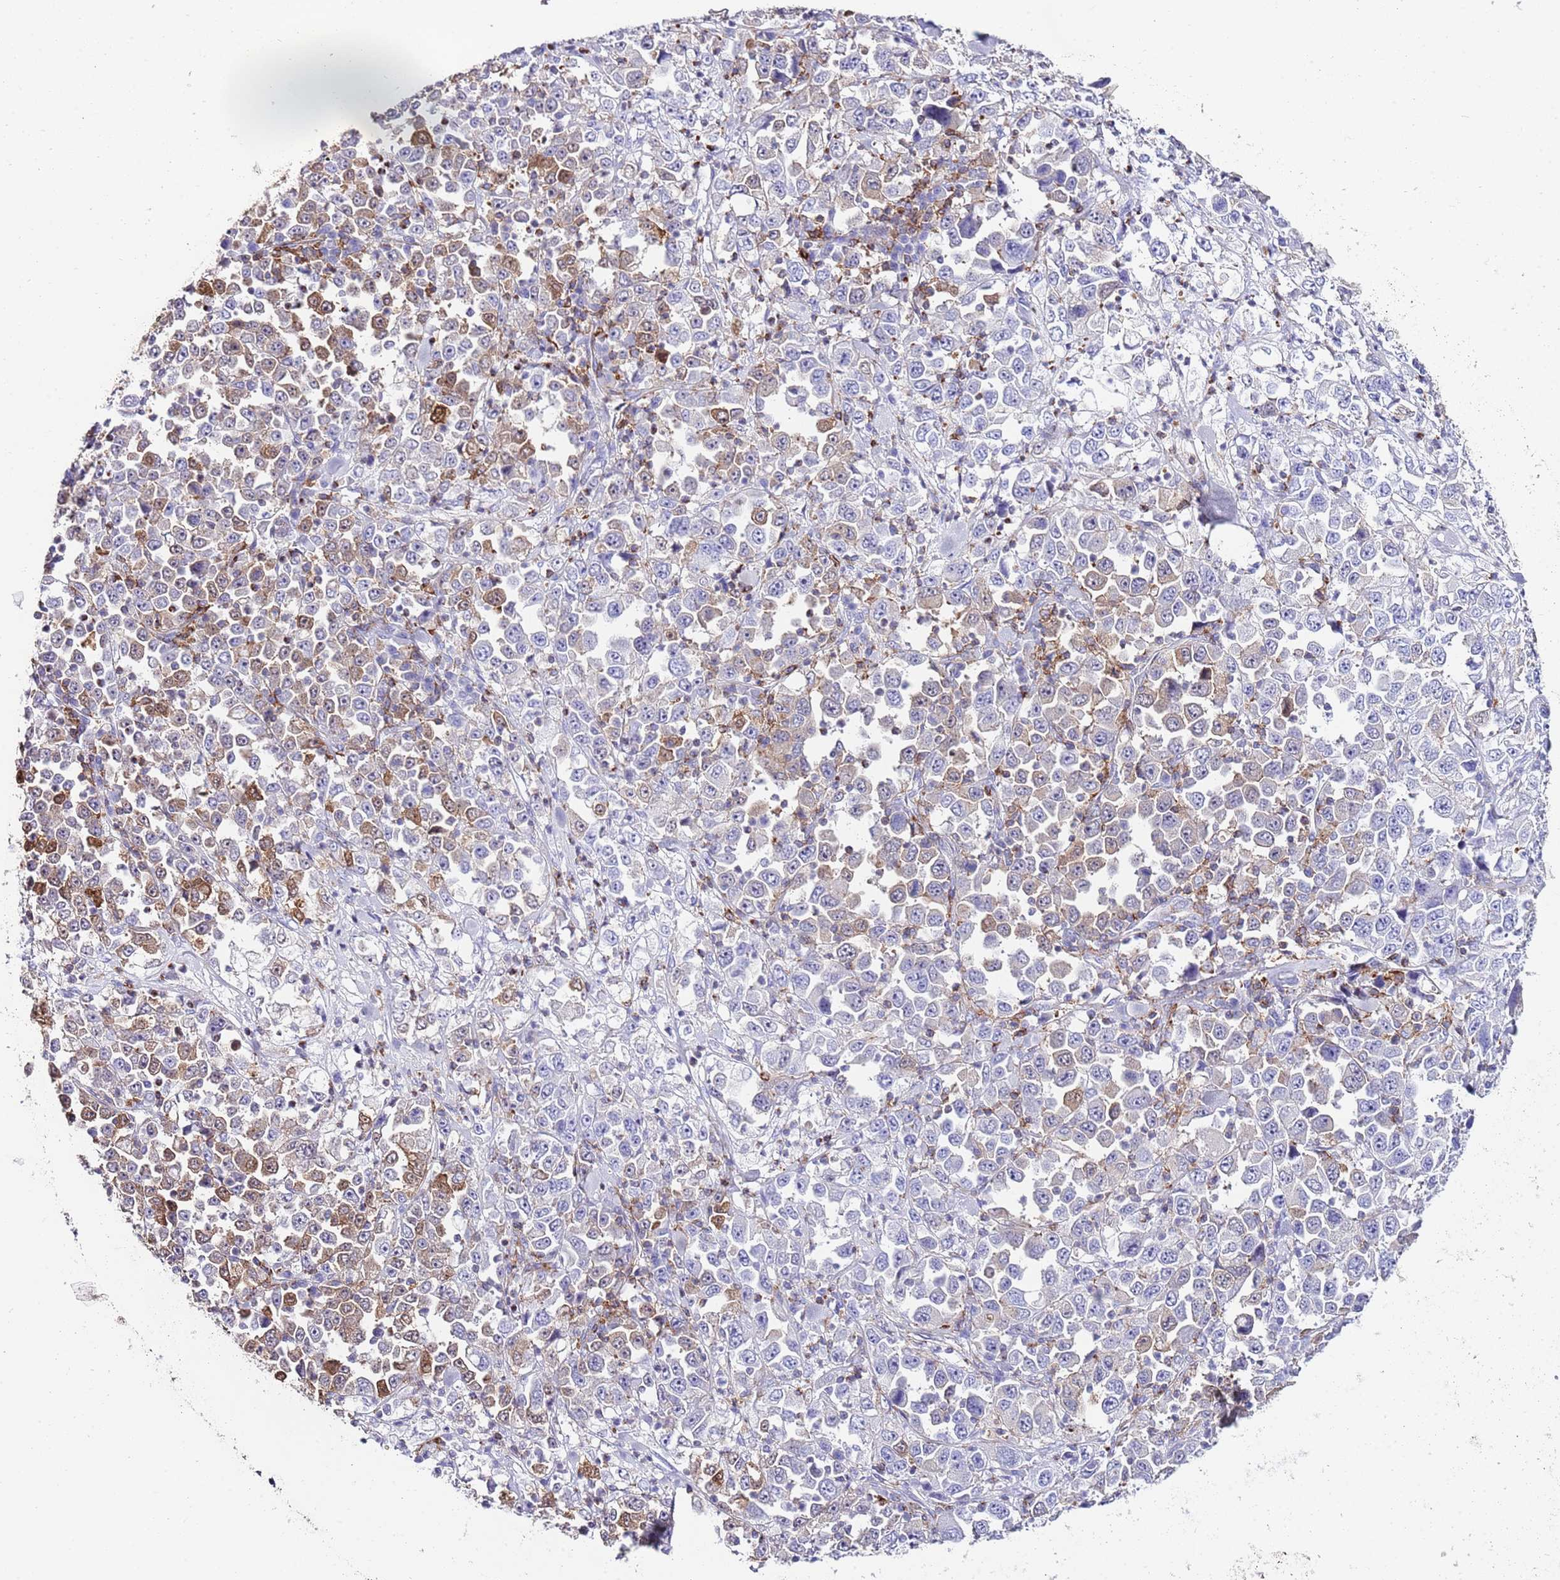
{"staining": {"intensity": "moderate", "quantity": "<25%", "location": "cytoplasmic/membranous,nuclear"}, "tissue": "stomach cancer", "cell_type": "Tumor cells", "image_type": "cancer", "snomed": [{"axis": "morphology", "description": "Normal tissue, NOS"}, {"axis": "morphology", "description": "Adenocarcinoma, NOS"}, {"axis": "topography", "description": "Stomach, upper"}, {"axis": "topography", "description": "Stomach"}], "caption": "A histopathology image of human stomach cancer (adenocarcinoma) stained for a protein exhibits moderate cytoplasmic/membranous and nuclear brown staining in tumor cells. (DAB = brown stain, brightfield microscopy at high magnification).", "gene": "ALDH3A1", "patient": {"sex": "male", "age": 59}}